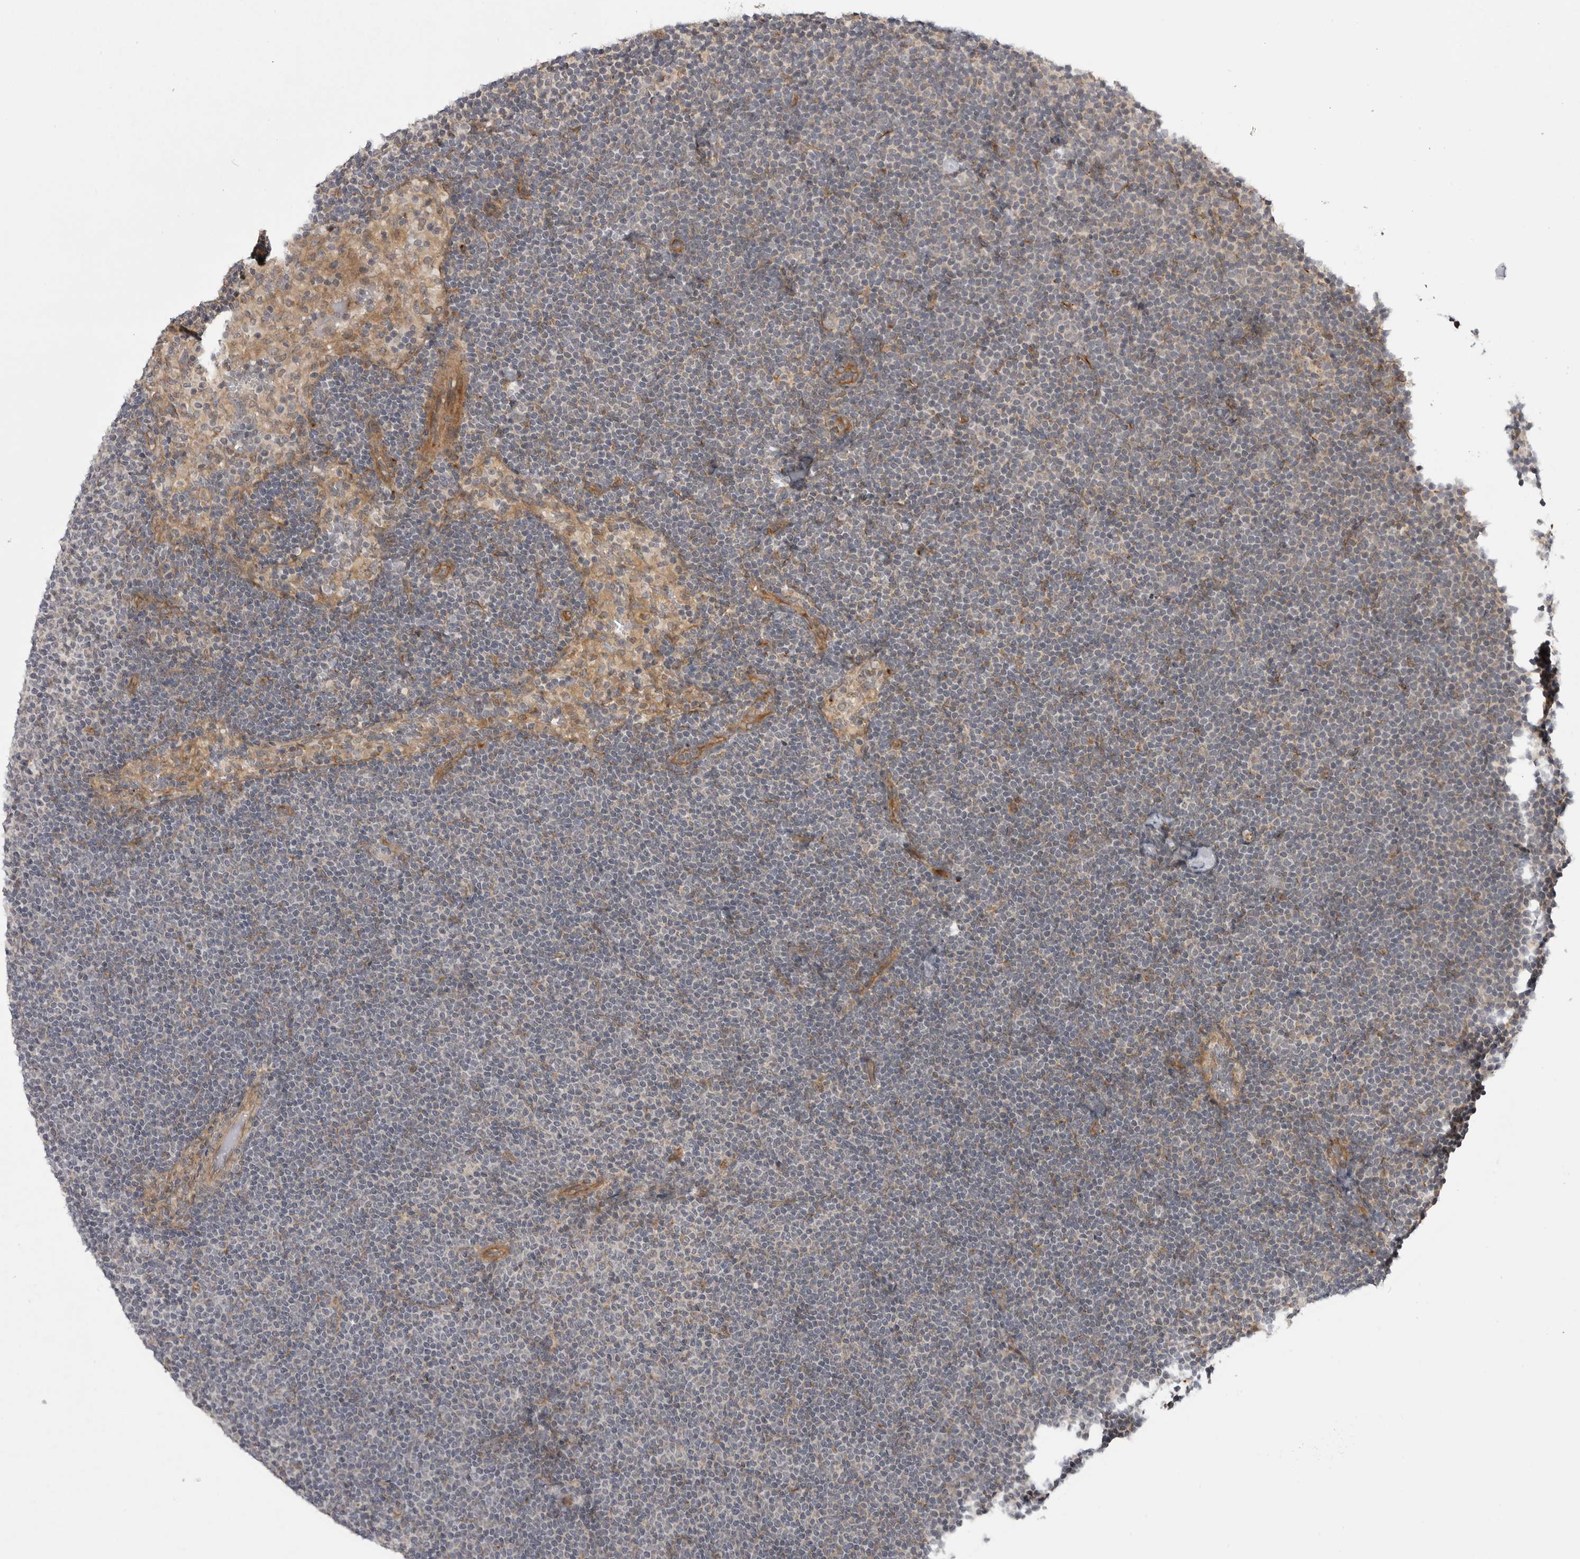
{"staining": {"intensity": "negative", "quantity": "none", "location": "none"}, "tissue": "lymphoma", "cell_type": "Tumor cells", "image_type": "cancer", "snomed": [{"axis": "morphology", "description": "Malignant lymphoma, non-Hodgkin's type, Low grade"}, {"axis": "topography", "description": "Lymph node"}], "caption": "A high-resolution photomicrograph shows IHC staining of low-grade malignant lymphoma, non-Hodgkin's type, which exhibits no significant expression in tumor cells.", "gene": "LRRC45", "patient": {"sex": "female", "age": 53}}